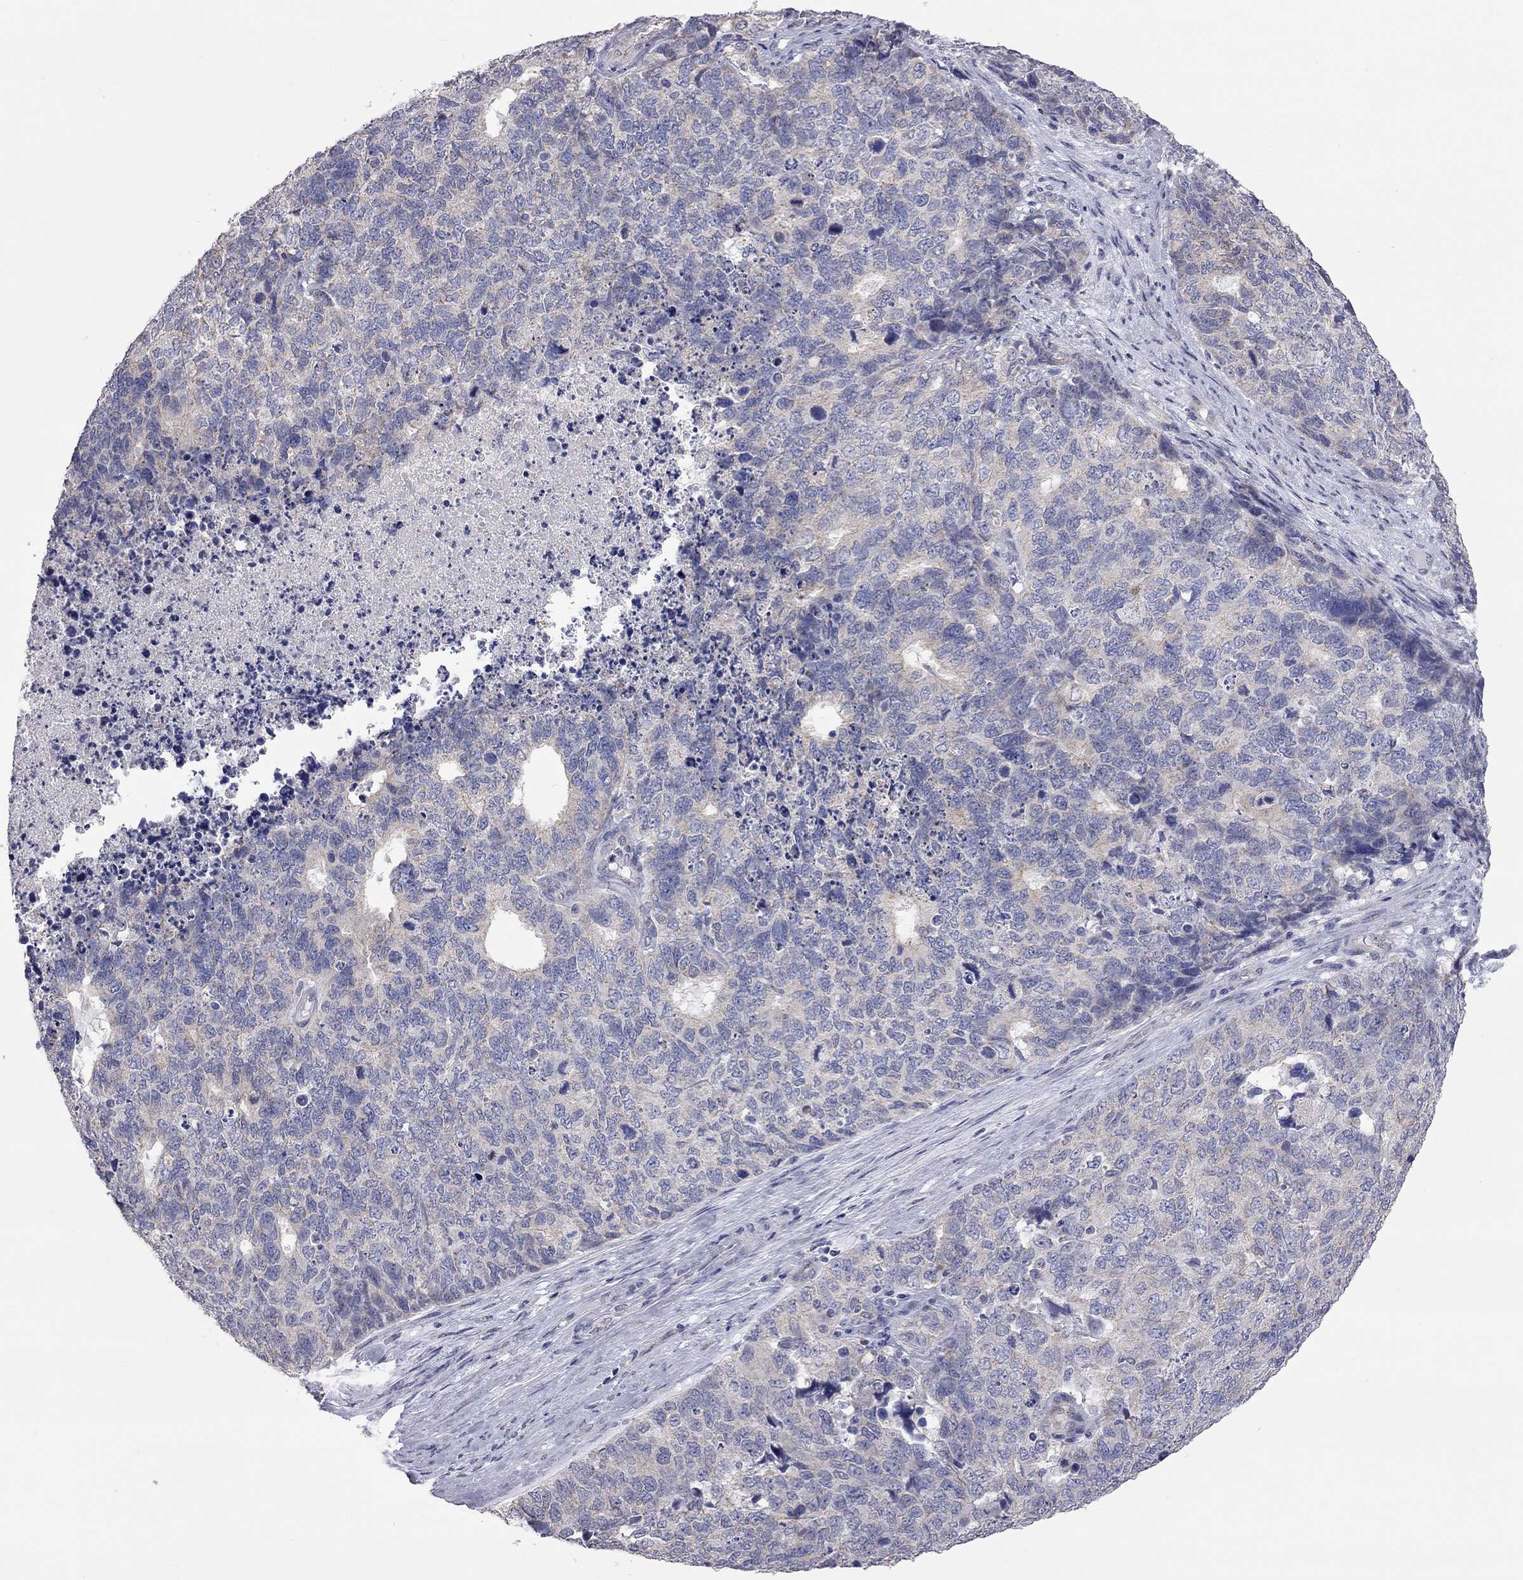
{"staining": {"intensity": "weak", "quantity": "<25%", "location": "cytoplasmic/membranous"}, "tissue": "cervical cancer", "cell_type": "Tumor cells", "image_type": "cancer", "snomed": [{"axis": "morphology", "description": "Squamous cell carcinoma, NOS"}, {"axis": "topography", "description": "Cervix"}], "caption": "Squamous cell carcinoma (cervical) was stained to show a protein in brown. There is no significant positivity in tumor cells.", "gene": "OPRK1", "patient": {"sex": "female", "age": 63}}